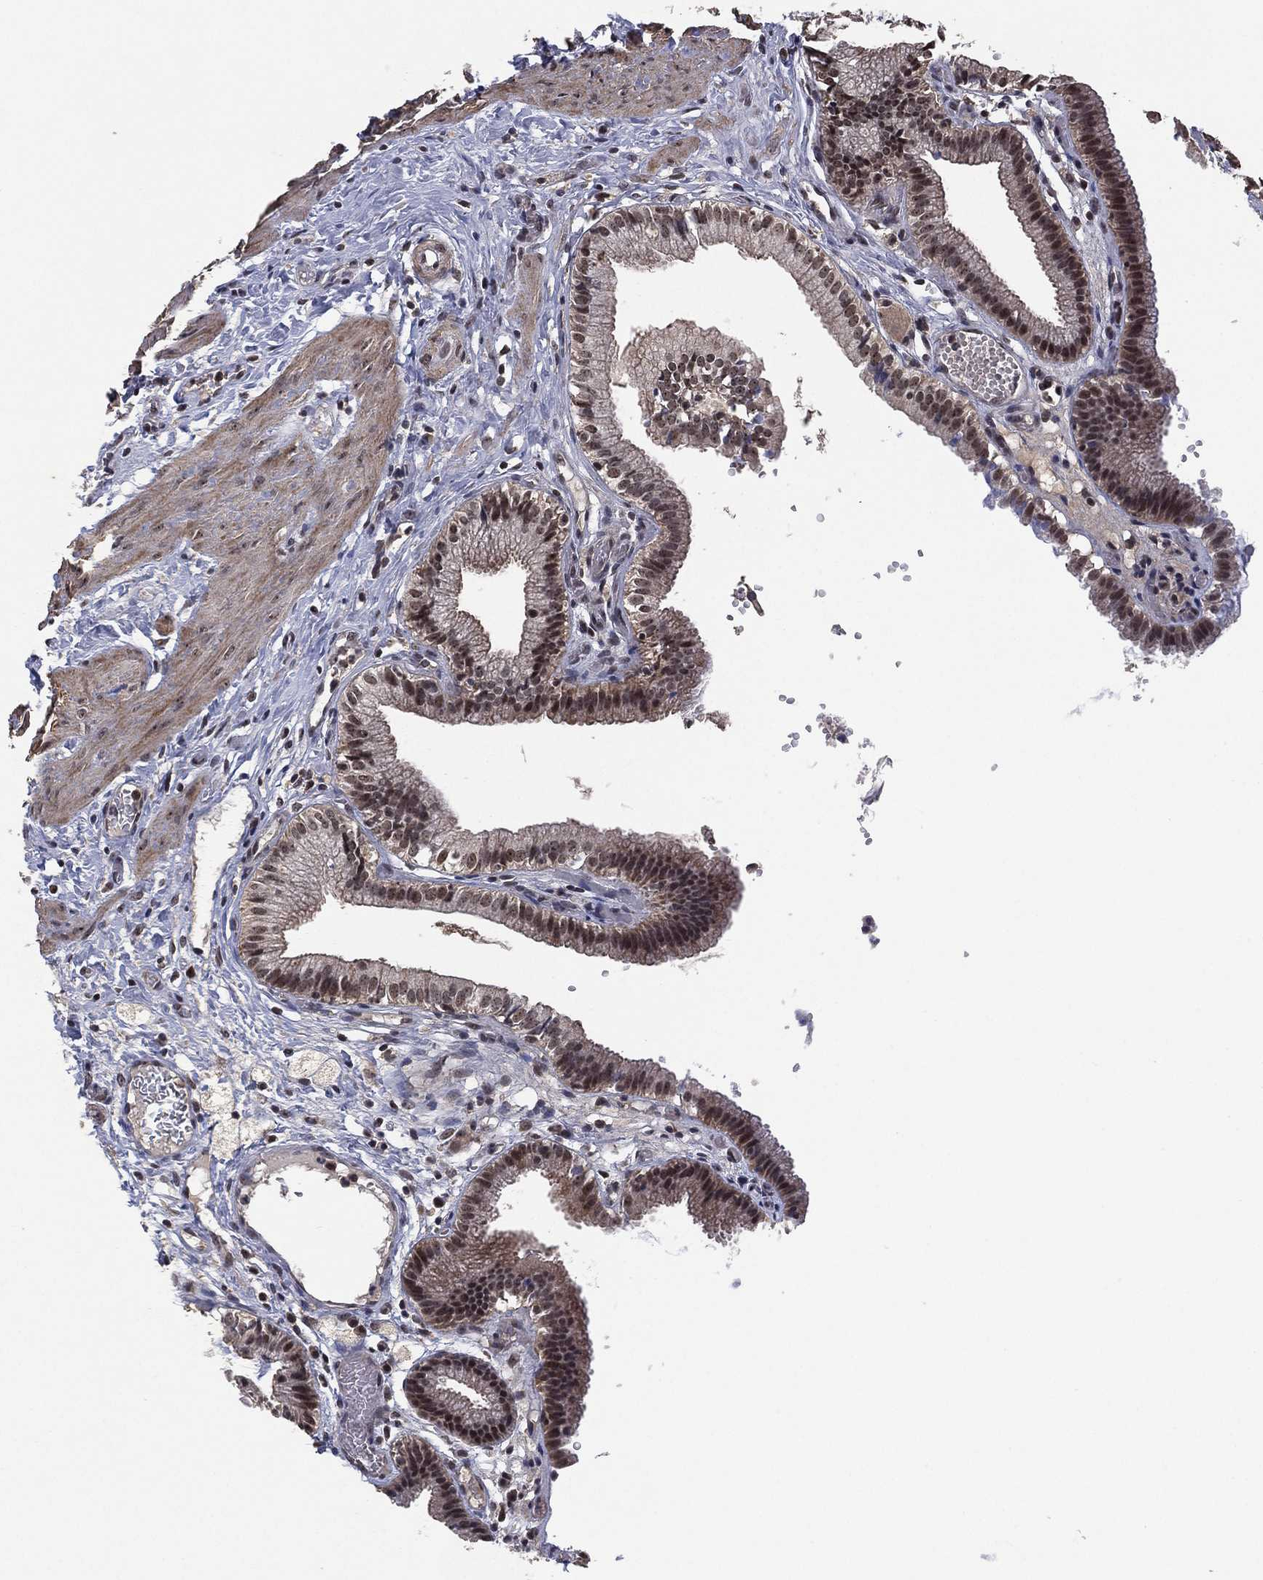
{"staining": {"intensity": "moderate", "quantity": "25%-75%", "location": "cytoplasmic/membranous,nuclear"}, "tissue": "gallbladder", "cell_type": "Glandular cells", "image_type": "normal", "snomed": [{"axis": "morphology", "description": "Normal tissue, NOS"}, {"axis": "topography", "description": "Gallbladder"}], "caption": "The histopathology image demonstrates immunohistochemical staining of normal gallbladder. There is moderate cytoplasmic/membranous,nuclear staining is present in about 25%-75% of glandular cells. (DAB = brown stain, brightfield microscopy at high magnification).", "gene": "NELFCD", "patient": {"sex": "female", "age": 24}}